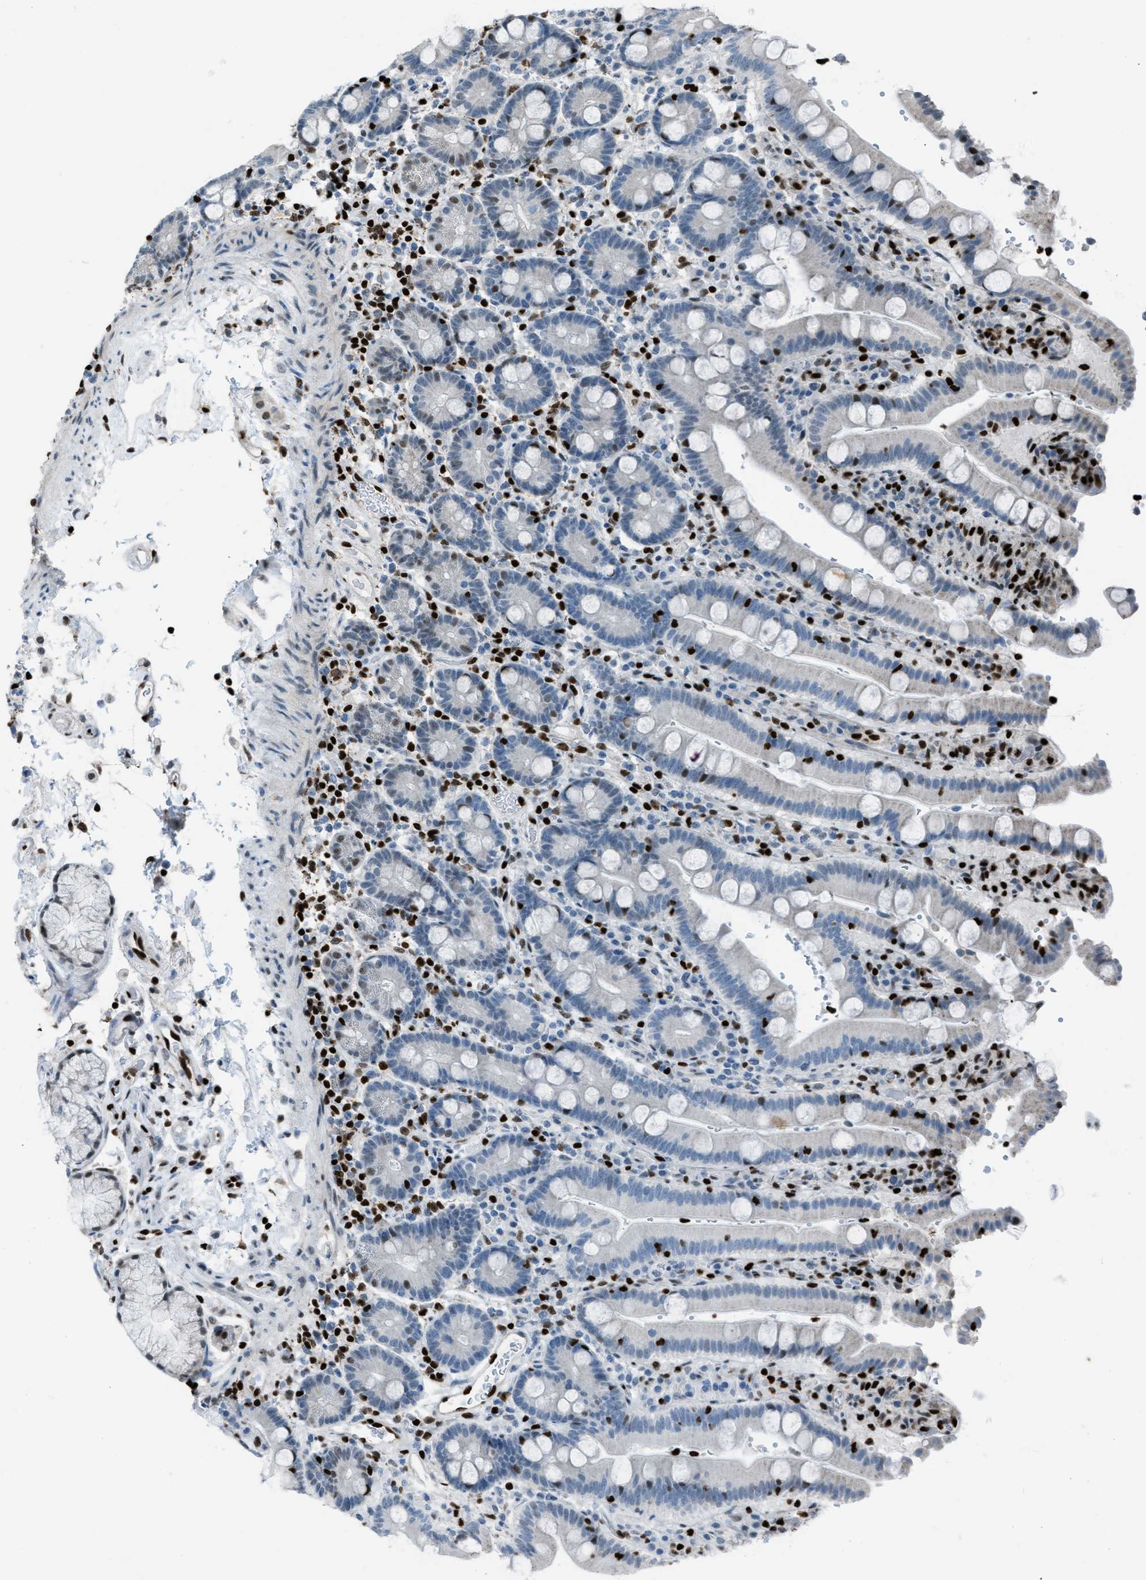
{"staining": {"intensity": "moderate", "quantity": "<25%", "location": "nuclear"}, "tissue": "duodenum", "cell_type": "Glandular cells", "image_type": "normal", "snomed": [{"axis": "morphology", "description": "Normal tissue, NOS"}, {"axis": "topography", "description": "Small intestine, NOS"}], "caption": "The photomicrograph displays immunohistochemical staining of normal duodenum. There is moderate nuclear staining is appreciated in approximately <25% of glandular cells.", "gene": "SLFN5", "patient": {"sex": "female", "age": 71}}